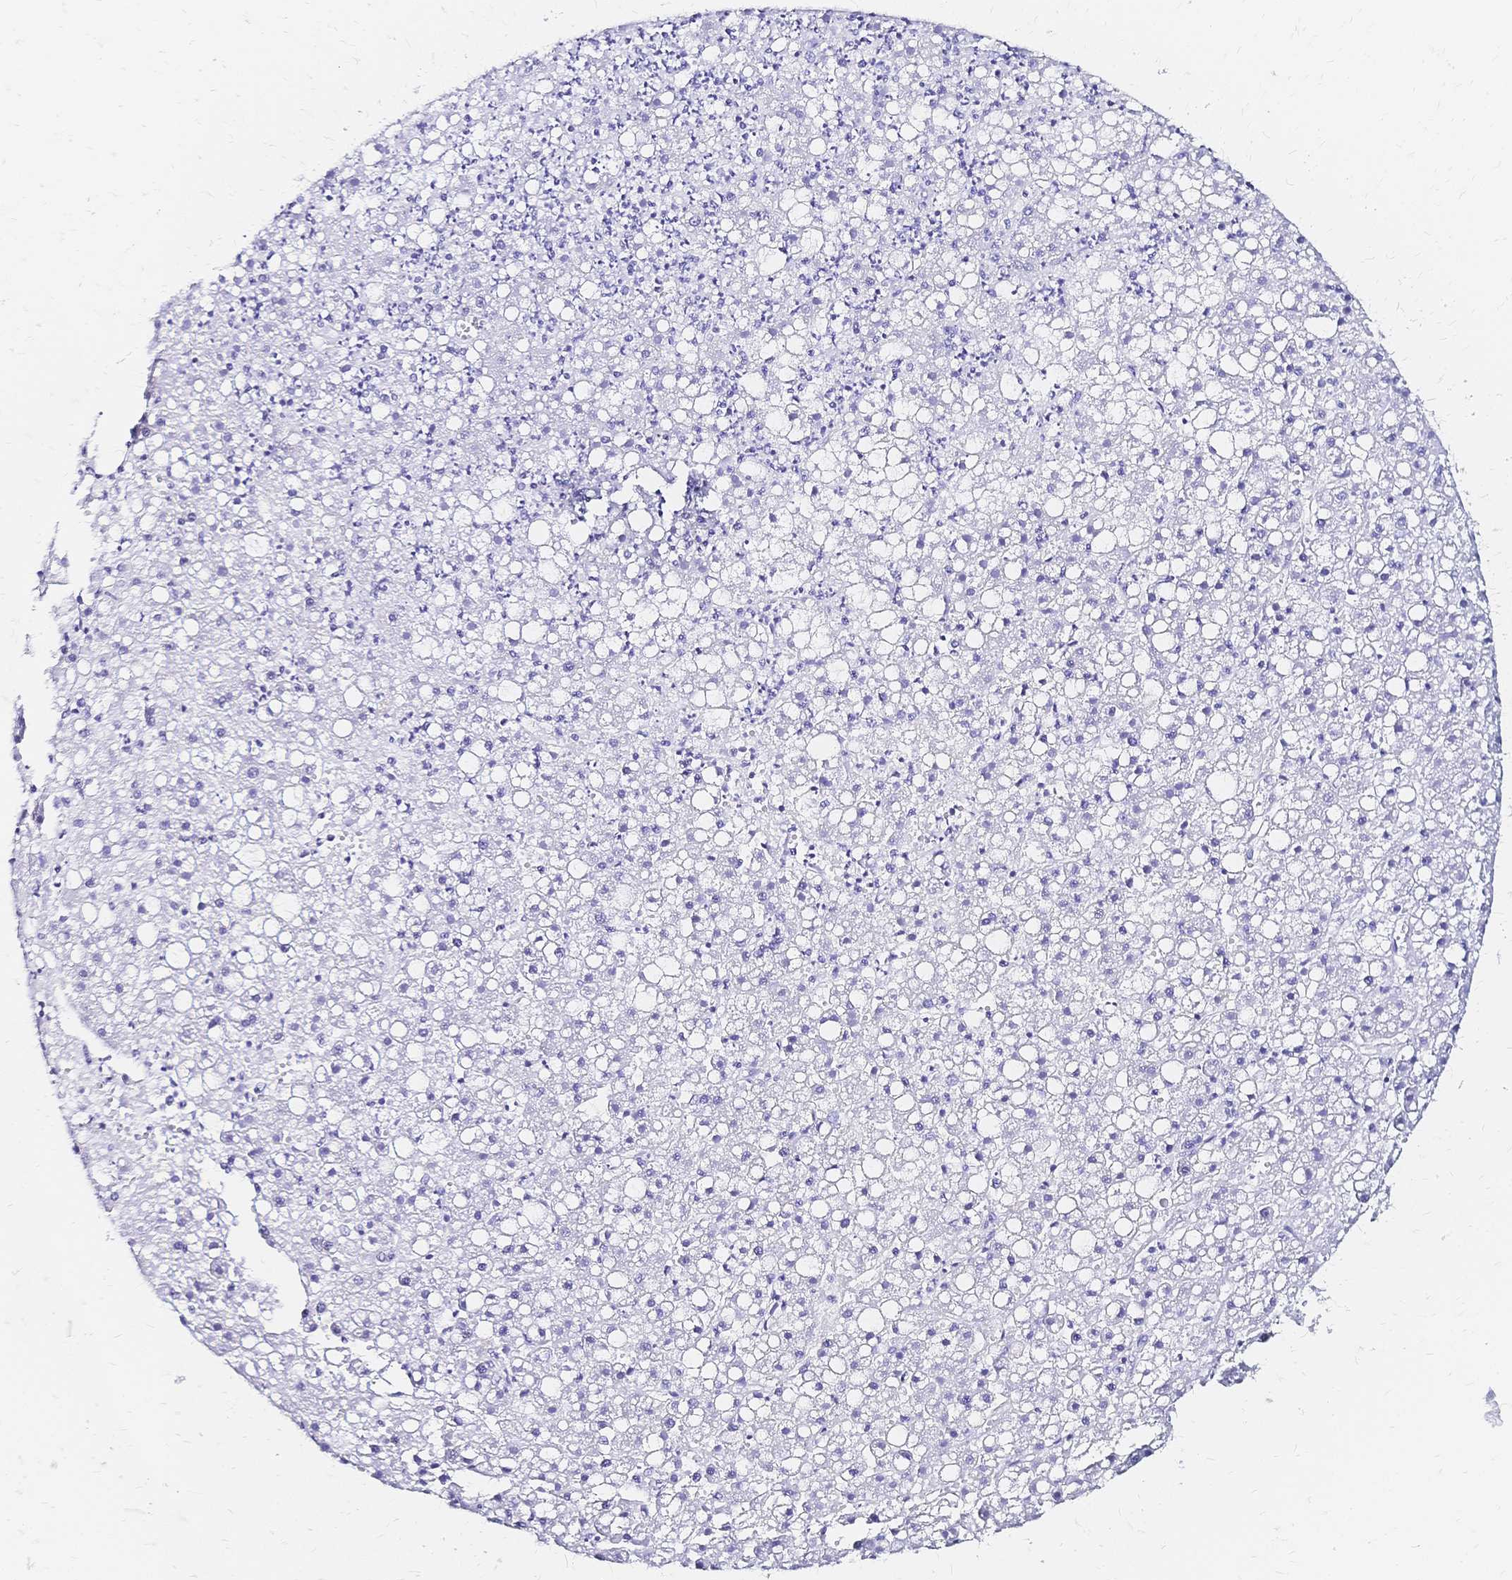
{"staining": {"intensity": "negative", "quantity": "none", "location": "none"}, "tissue": "liver cancer", "cell_type": "Tumor cells", "image_type": "cancer", "snomed": [{"axis": "morphology", "description": "Carcinoma, Hepatocellular, NOS"}, {"axis": "topography", "description": "Liver"}], "caption": "High power microscopy histopathology image of an IHC histopathology image of liver cancer, revealing no significant expression in tumor cells.", "gene": "SLC5A1", "patient": {"sex": "male", "age": 67}}